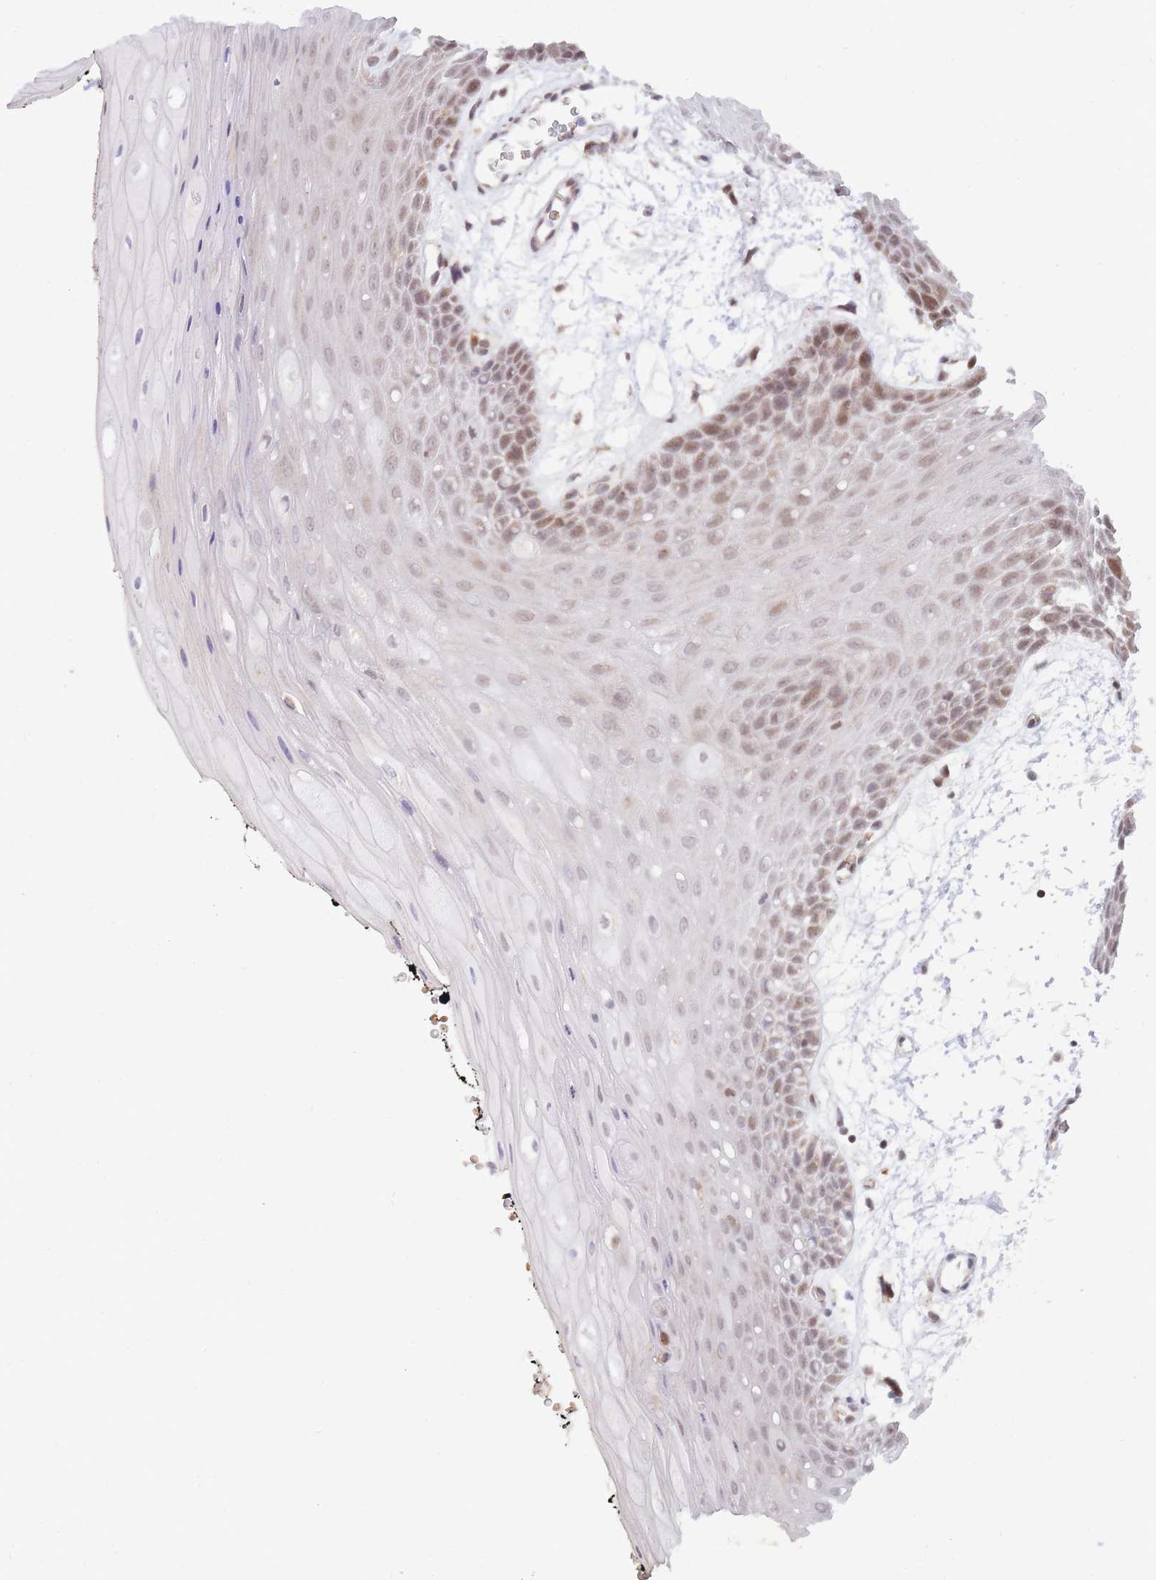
{"staining": {"intensity": "weak", "quantity": "25%-75%", "location": "nuclear"}, "tissue": "oral mucosa", "cell_type": "Squamous epithelial cells", "image_type": "normal", "snomed": [{"axis": "morphology", "description": "Normal tissue, NOS"}, {"axis": "topography", "description": "Oral tissue"}, {"axis": "topography", "description": "Tounge, NOS"}], "caption": "Benign oral mucosa demonstrates weak nuclear expression in about 25%-75% of squamous epithelial cells.", "gene": "BOD1L1", "patient": {"sex": "female", "age": 59}}